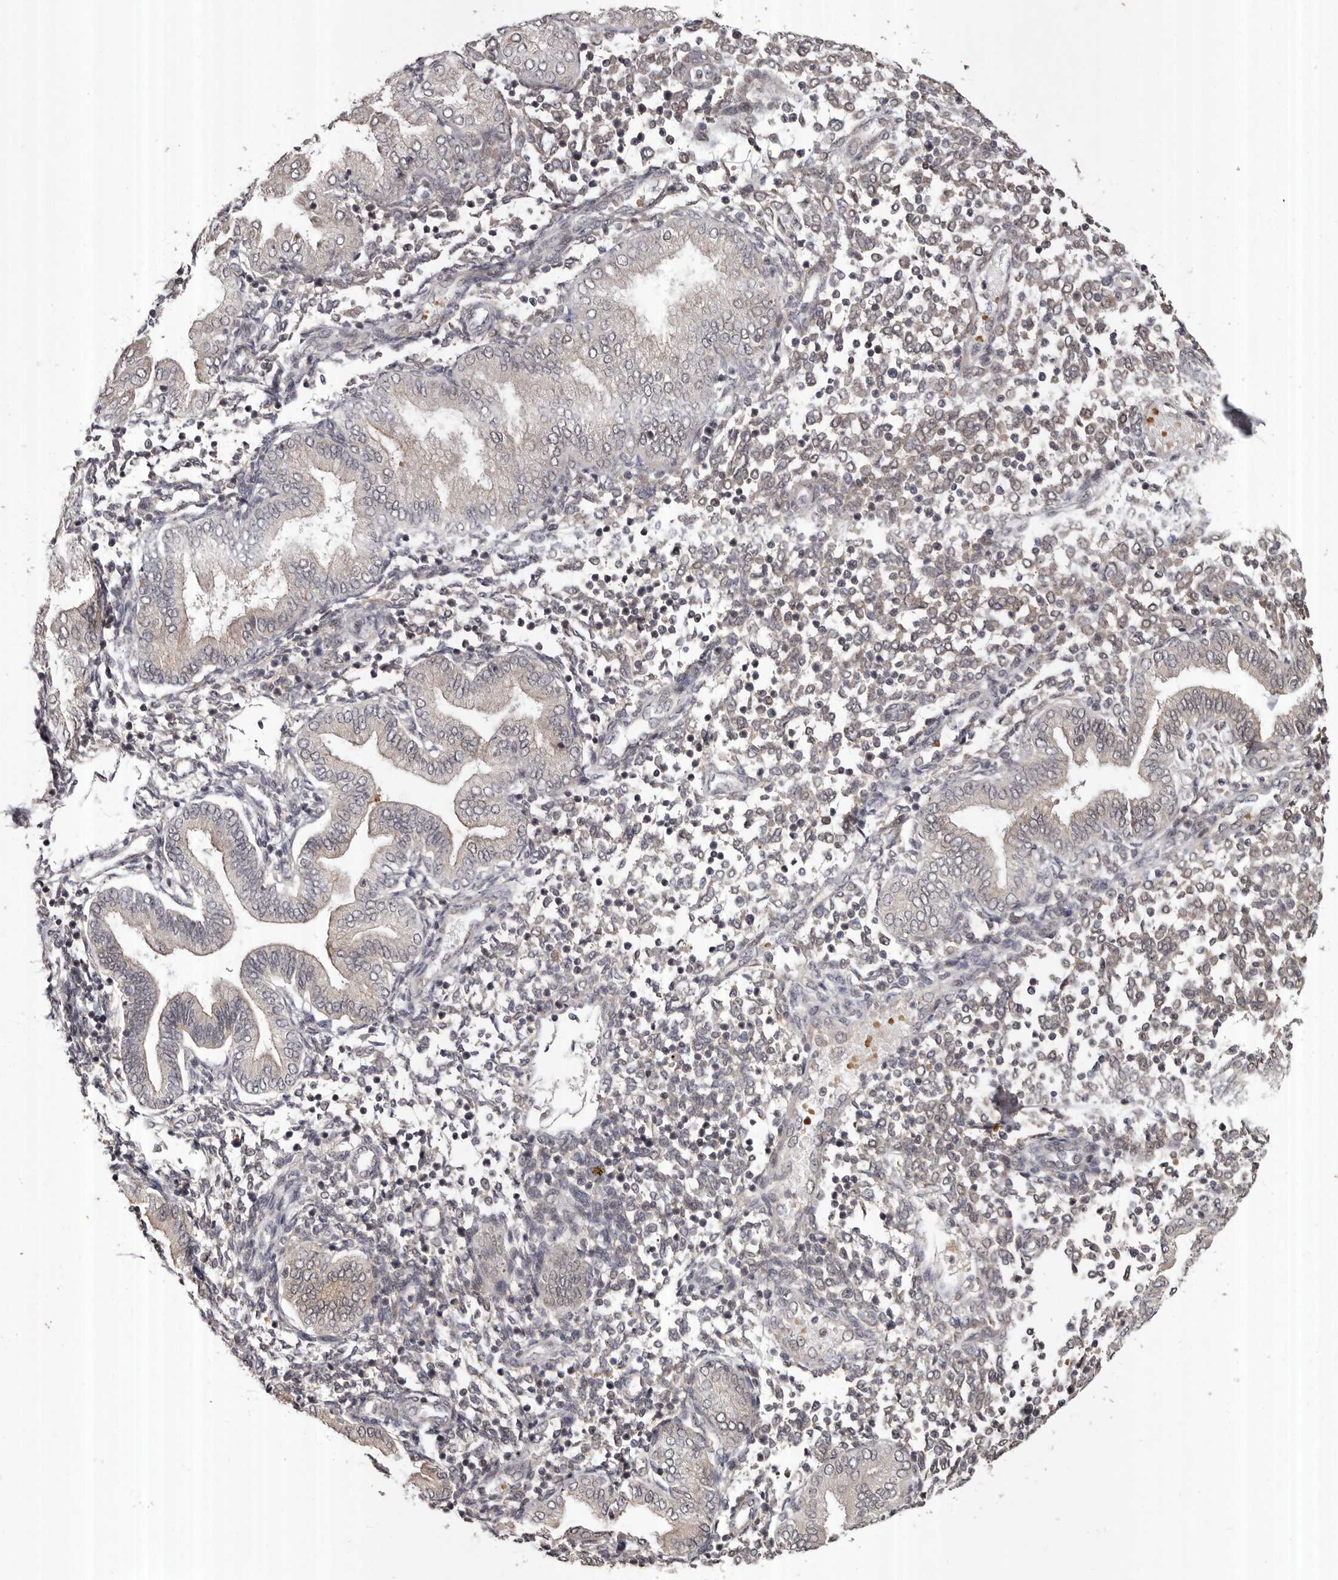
{"staining": {"intensity": "moderate", "quantity": "25%-75%", "location": "cytoplasmic/membranous,nuclear"}, "tissue": "endometrium", "cell_type": "Cells in endometrial stroma", "image_type": "normal", "snomed": [{"axis": "morphology", "description": "Normal tissue, NOS"}, {"axis": "topography", "description": "Endometrium"}], "caption": "Protein analysis of unremarkable endometrium demonstrates moderate cytoplasmic/membranous,nuclear positivity in about 25%-75% of cells in endometrial stroma. (DAB (3,3'-diaminobenzidine) IHC, brown staining for protein, blue staining for nuclei).", "gene": "ABL1", "patient": {"sex": "female", "age": 53}}